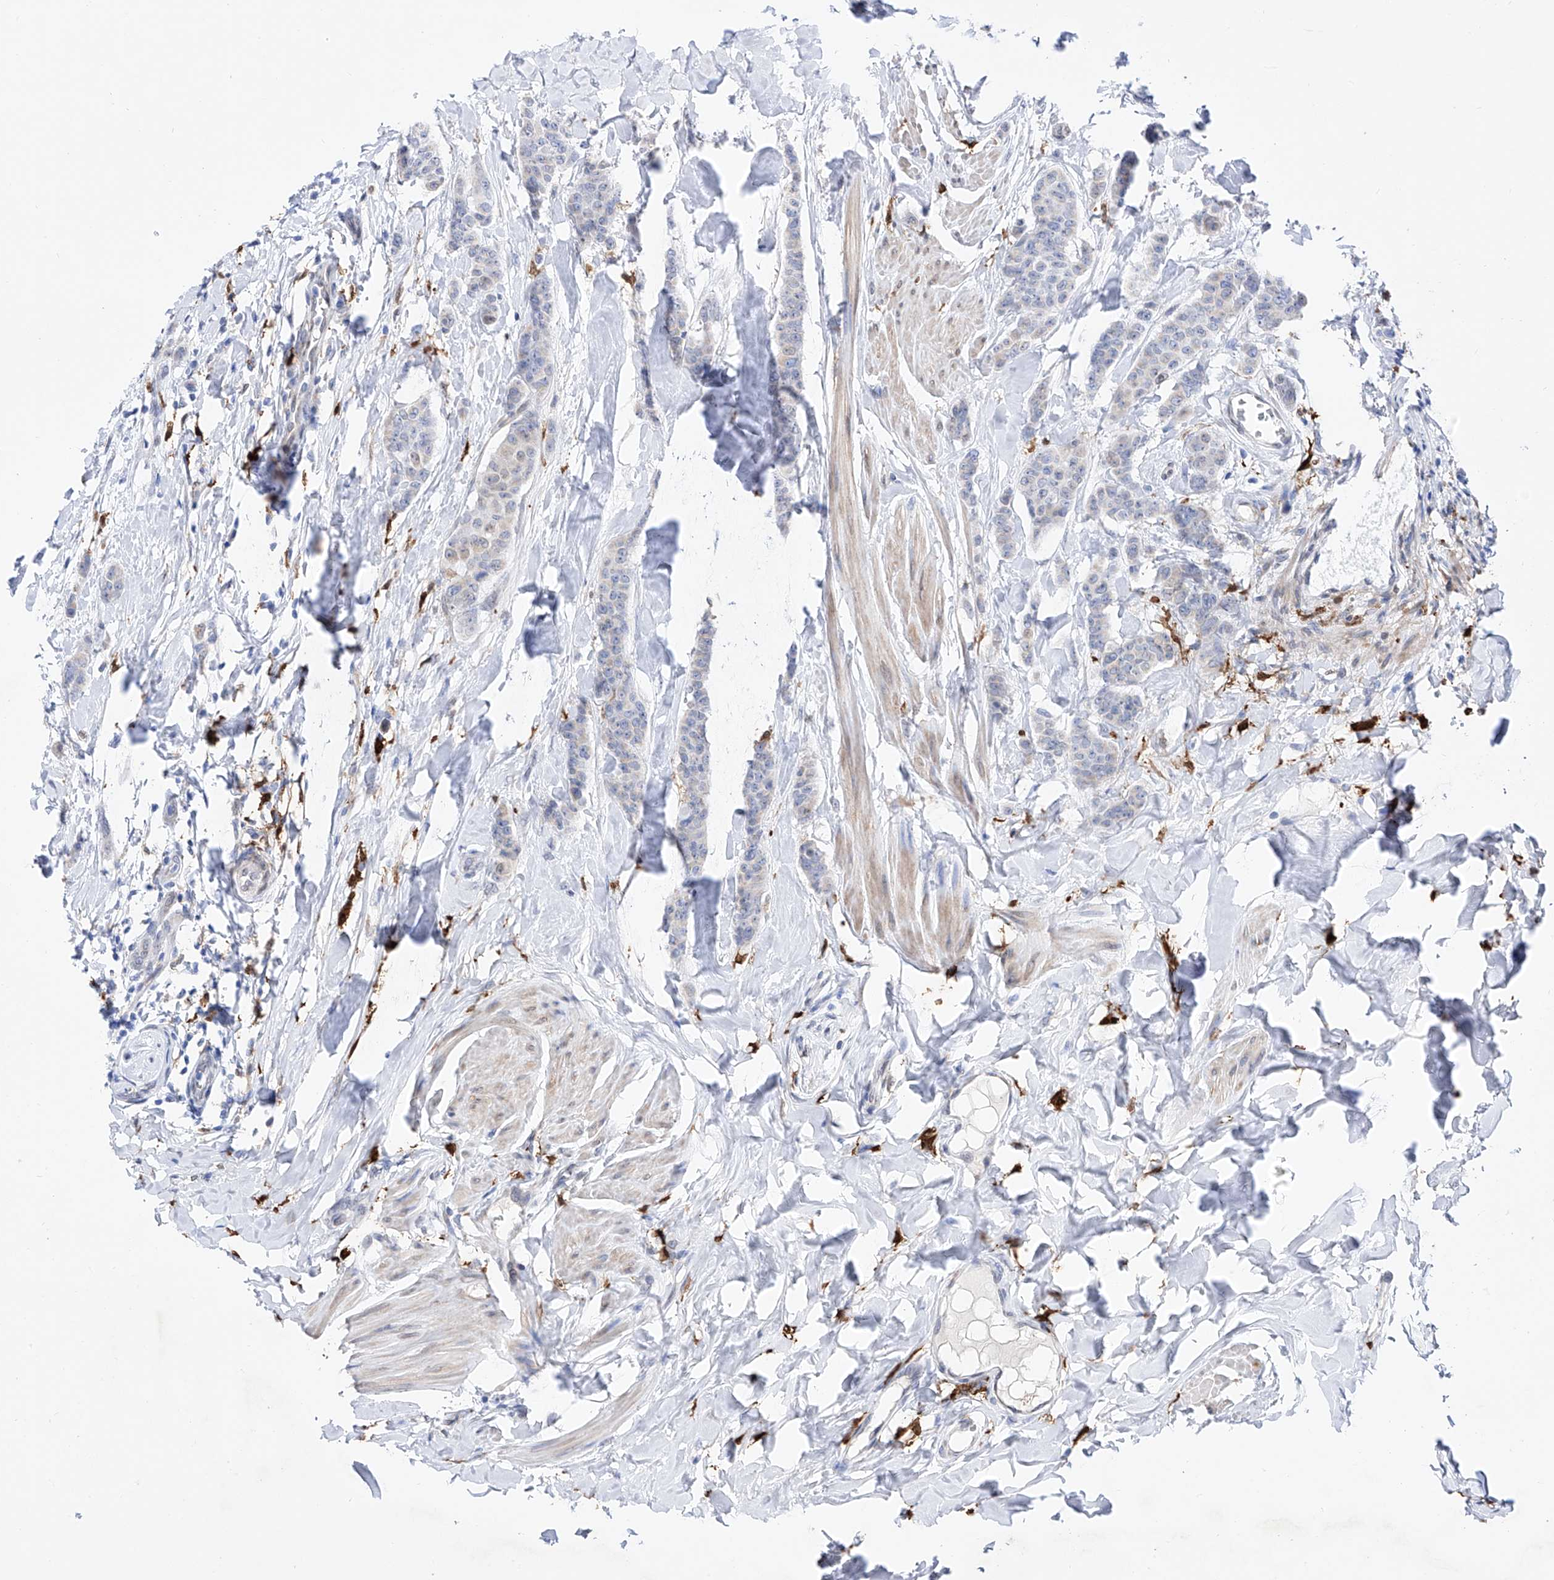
{"staining": {"intensity": "negative", "quantity": "none", "location": "none"}, "tissue": "breast cancer", "cell_type": "Tumor cells", "image_type": "cancer", "snomed": [{"axis": "morphology", "description": "Duct carcinoma"}, {"axis": "topography", "description": "Breast"}], "caption": "DAB immunohistochemical staining of human breast cancer (intraductal carcinoma) demonstrates no significant positivity in tumor cells. Brightfield microscopy of immunohistochemistry (IHC) stained with DAB (brown) and hematoxylin (blue), captured at high magnification.", "gene": "LCLAT1", "patient": {"sex": "female", "age": 40}}